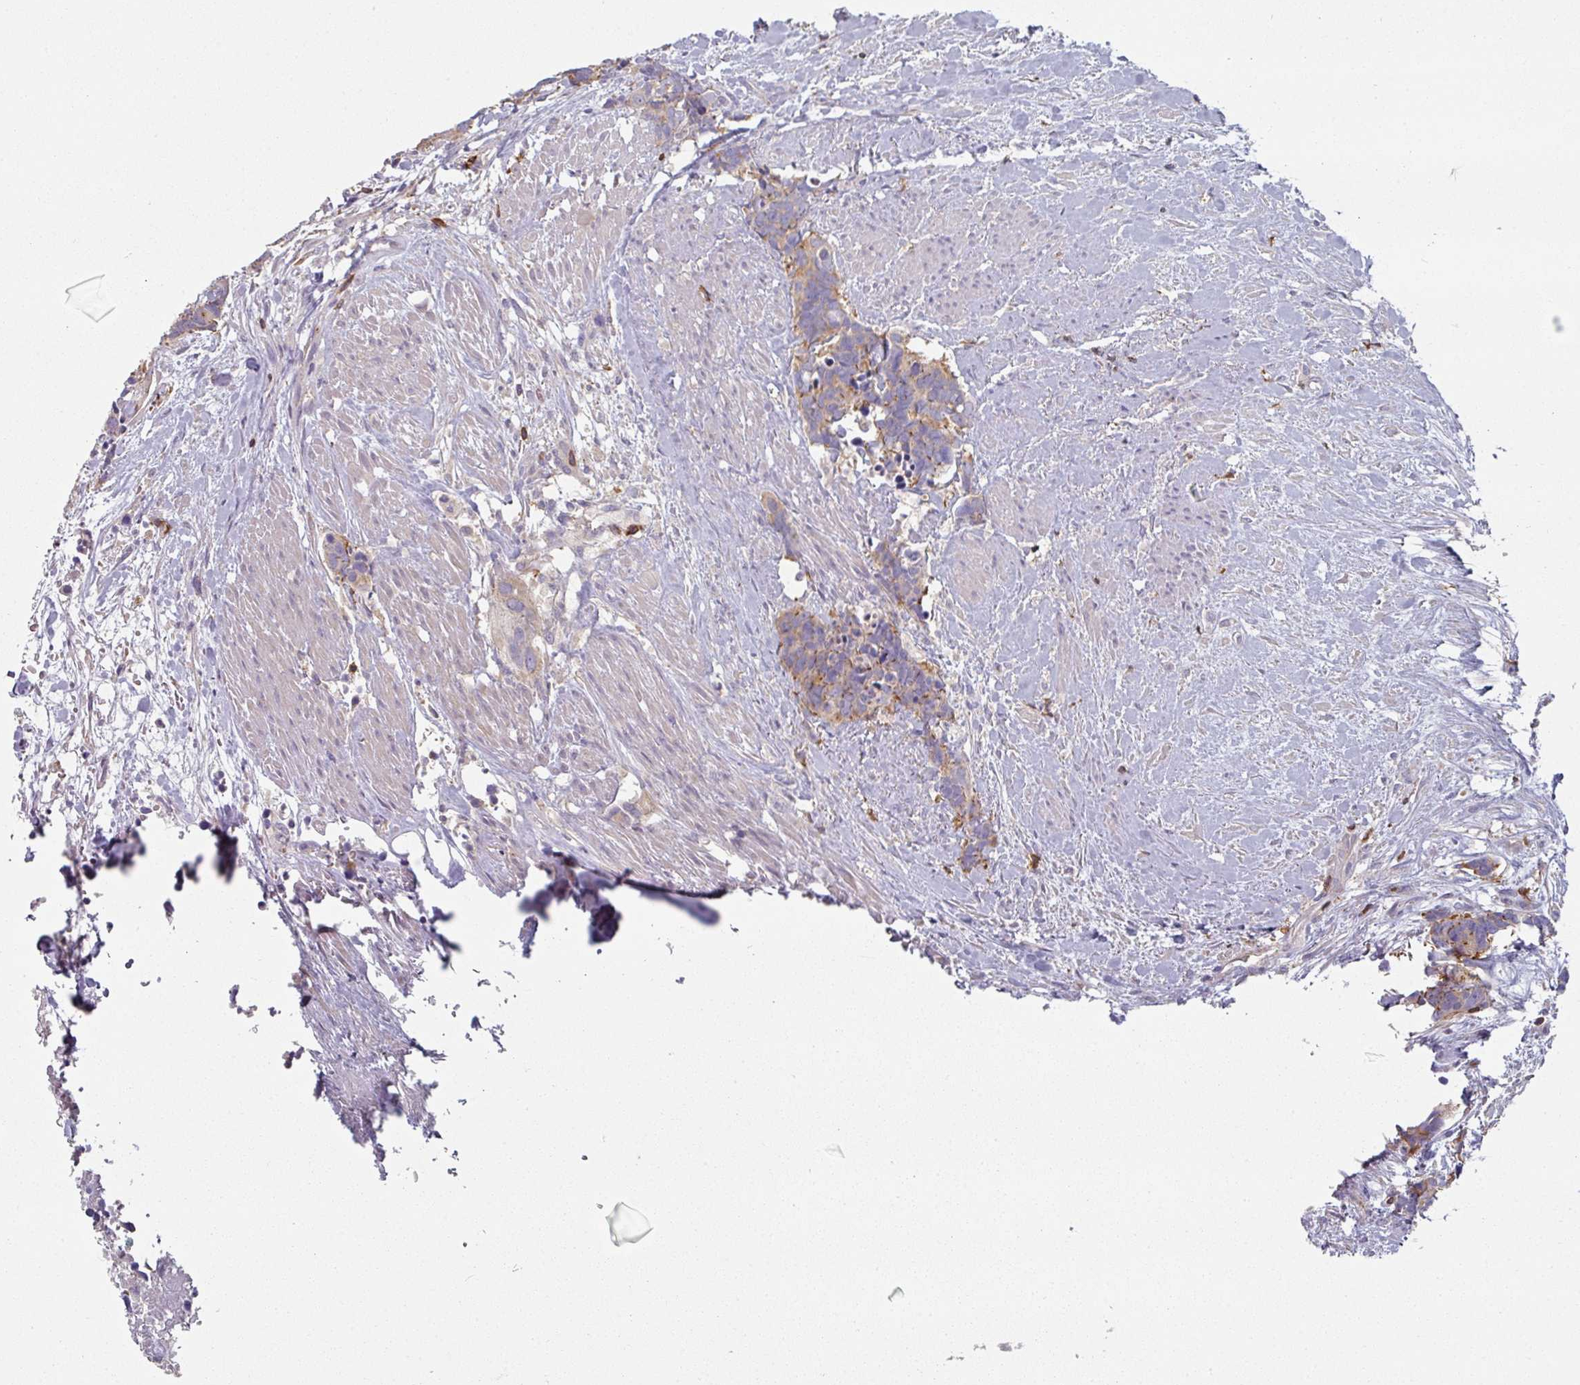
{"staining": {"intensity": "moderate", "quantity": "<25%", "location": "cytoplasmic/membranous"}, "tissue": "carcinoid", "cell_type": "Tumor cells", "image_type": "cancer", "snomed": [{"axis": "morphology", "description": "Carcinoma, NOS"}, {"axis": "morphology", "description": "Carcinoid, malignant, NOS"}, {"axis": "topography", "description": "Prostate"}], "caption": "Malignant carcinoid stained for a protein (brown) shows moderate cytoplasmic/membranous positive expression in approximately <25% of tumor cells.", "gene": "CD3G", "patient": {"sex": "male", "age": 57}}